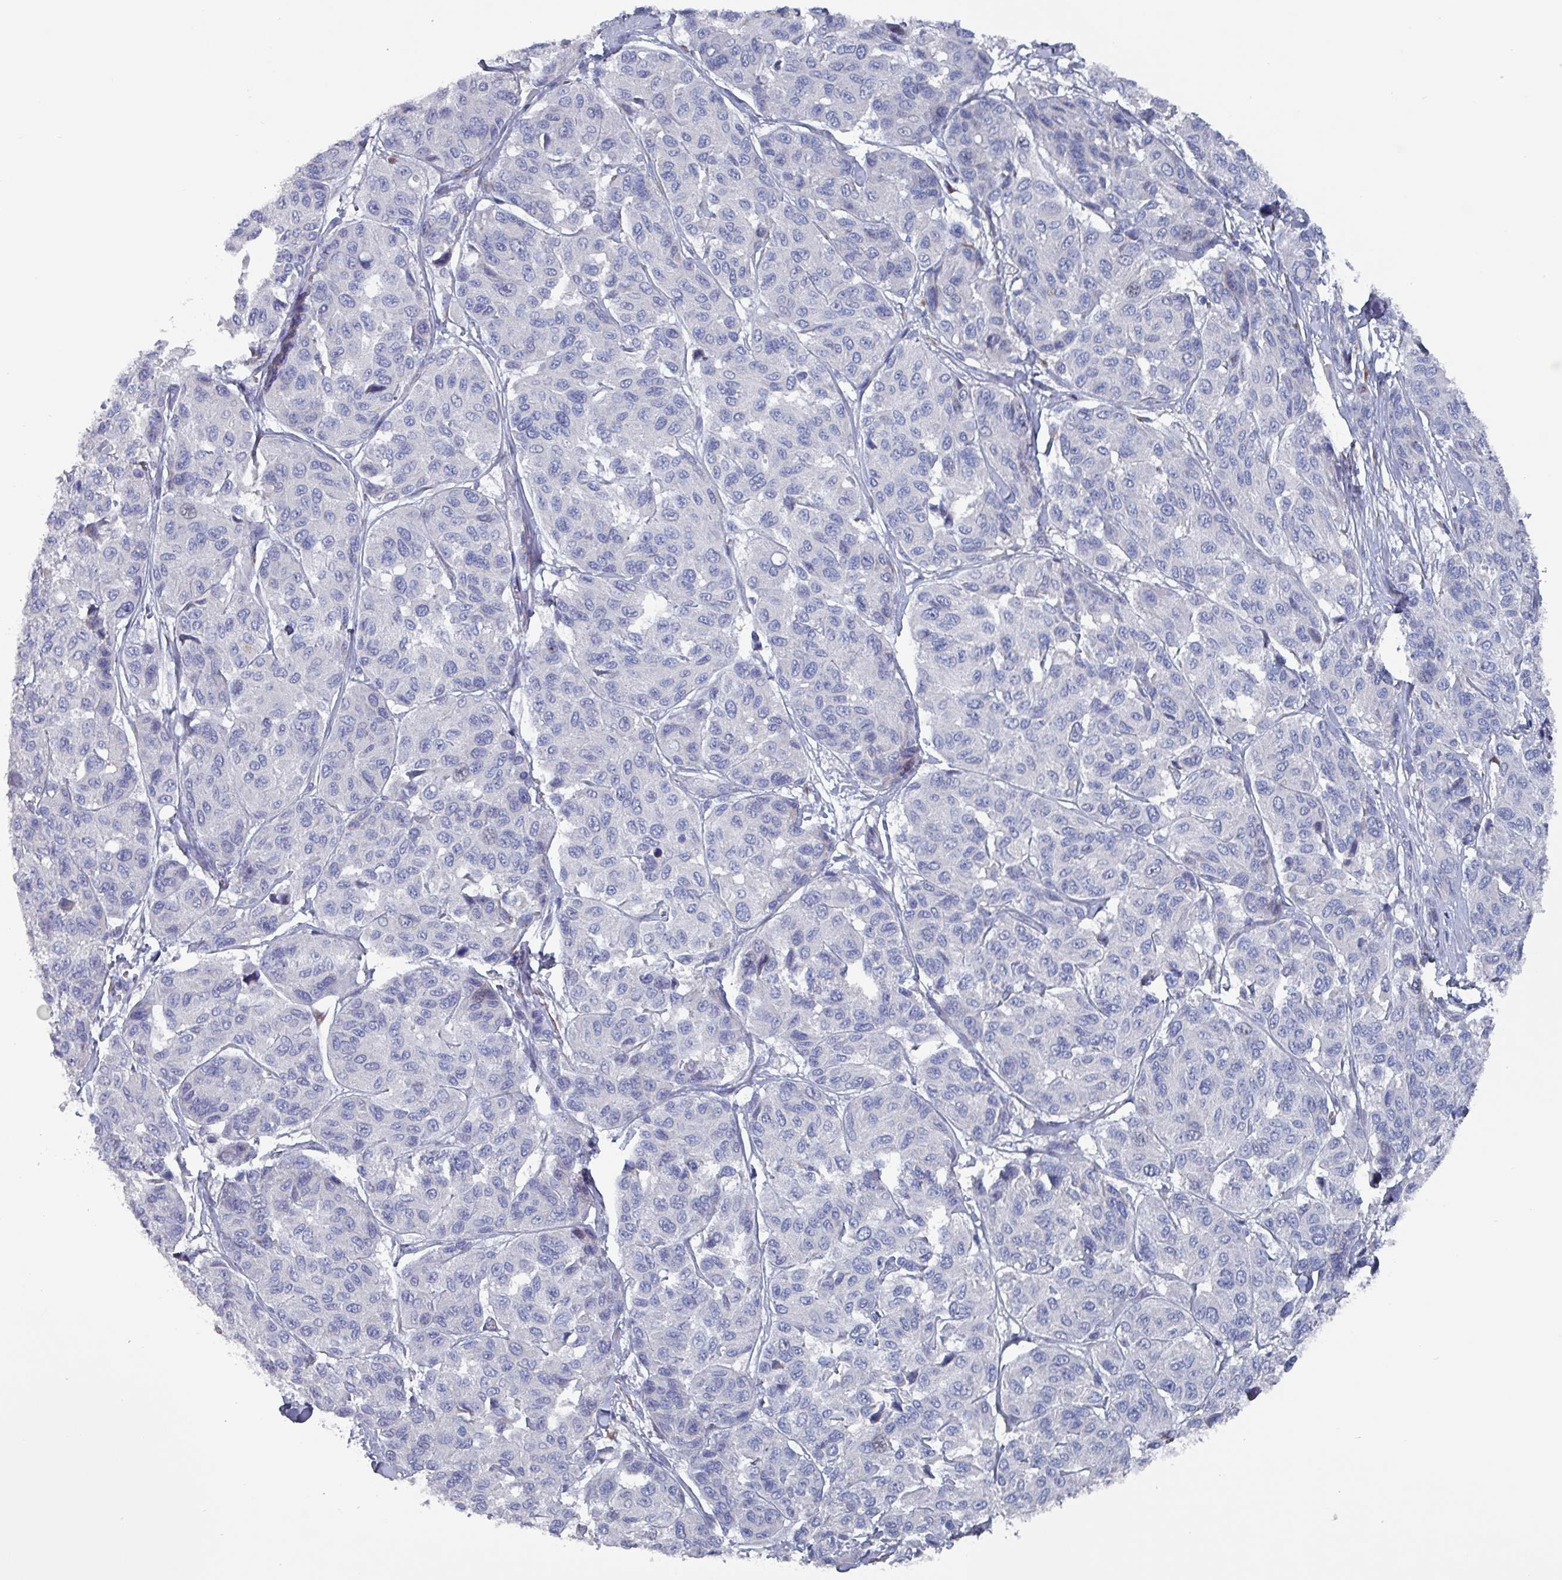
{"staining": {"intensity": "negative", "quantity": "none", "location": "none"}, "tissue": "melanoma", "cell_type": "Tumor cells", "image_type": "cancer", "snomed": [{"axis": "morphology", "description": "Malignant melanoma, NOS"}, {"axis": "topography", "description": "Skin"}], "caption": "Histopathology image shows no protein expression in tumor cells of melanoma tissue.", "gene": "DRD5", "patient": {"sex": "female", "age": 66}}